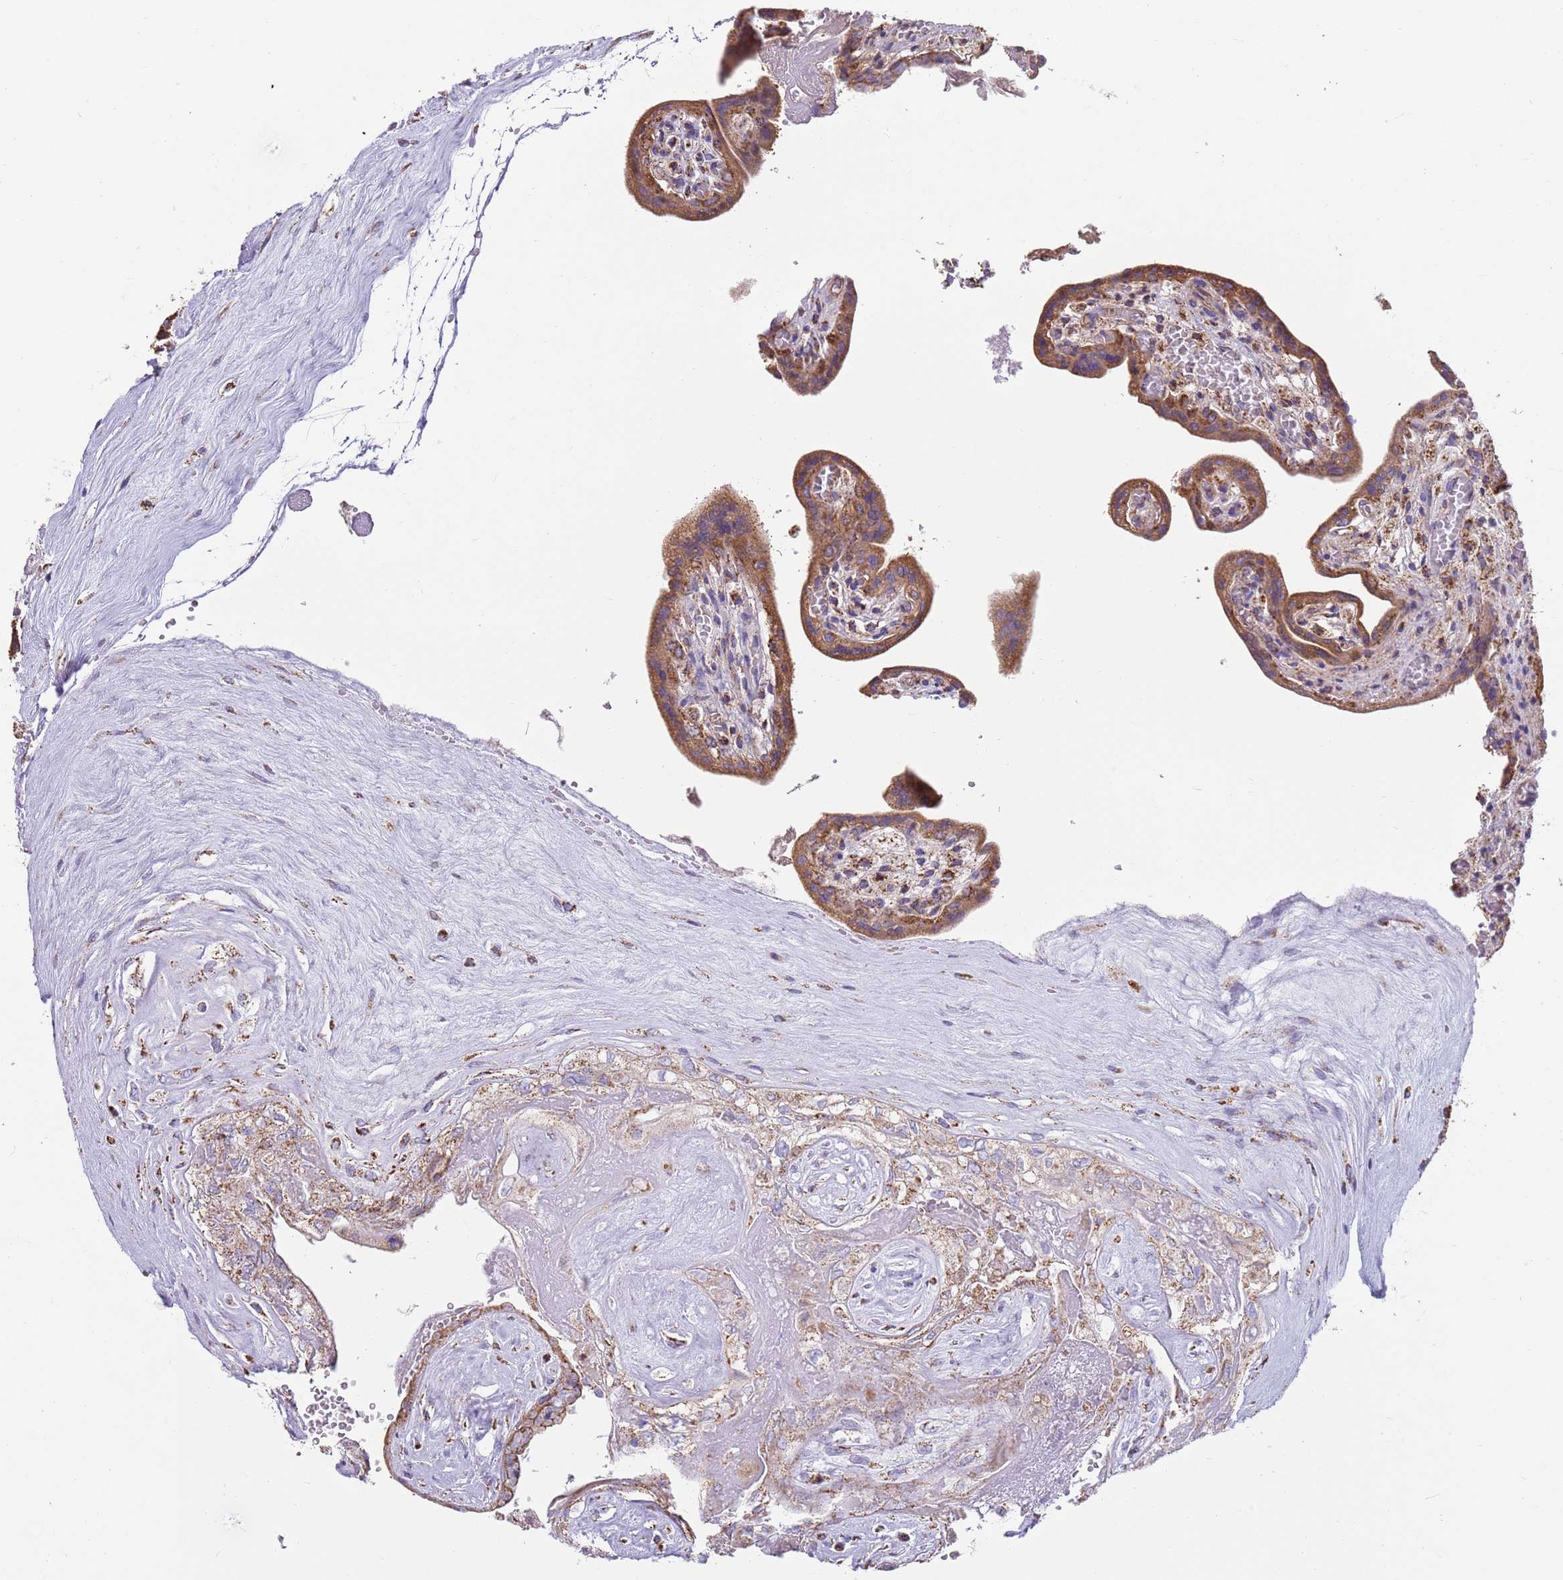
{"staining": {"intensity": "strong", "quantity": ">75%", "location": "cytoplasmic/membranous"}, "tissue": "placenta", "cell_type": "Trophoblastic cells", "image_type": "normal", "snomed": [{"axis": "morphology", "description": "Normal tissue, NOS"}, {"axis": "topography", "description": "Placenta"}], "caption": "Unremarkable placenta displays strong cytoplasmic/membranous staining in about >75% of trophoblastic cells, visualized by immunohistochemistry.", "gene": "TTLL1", "patient": {"sex": "female", "age": 37}}